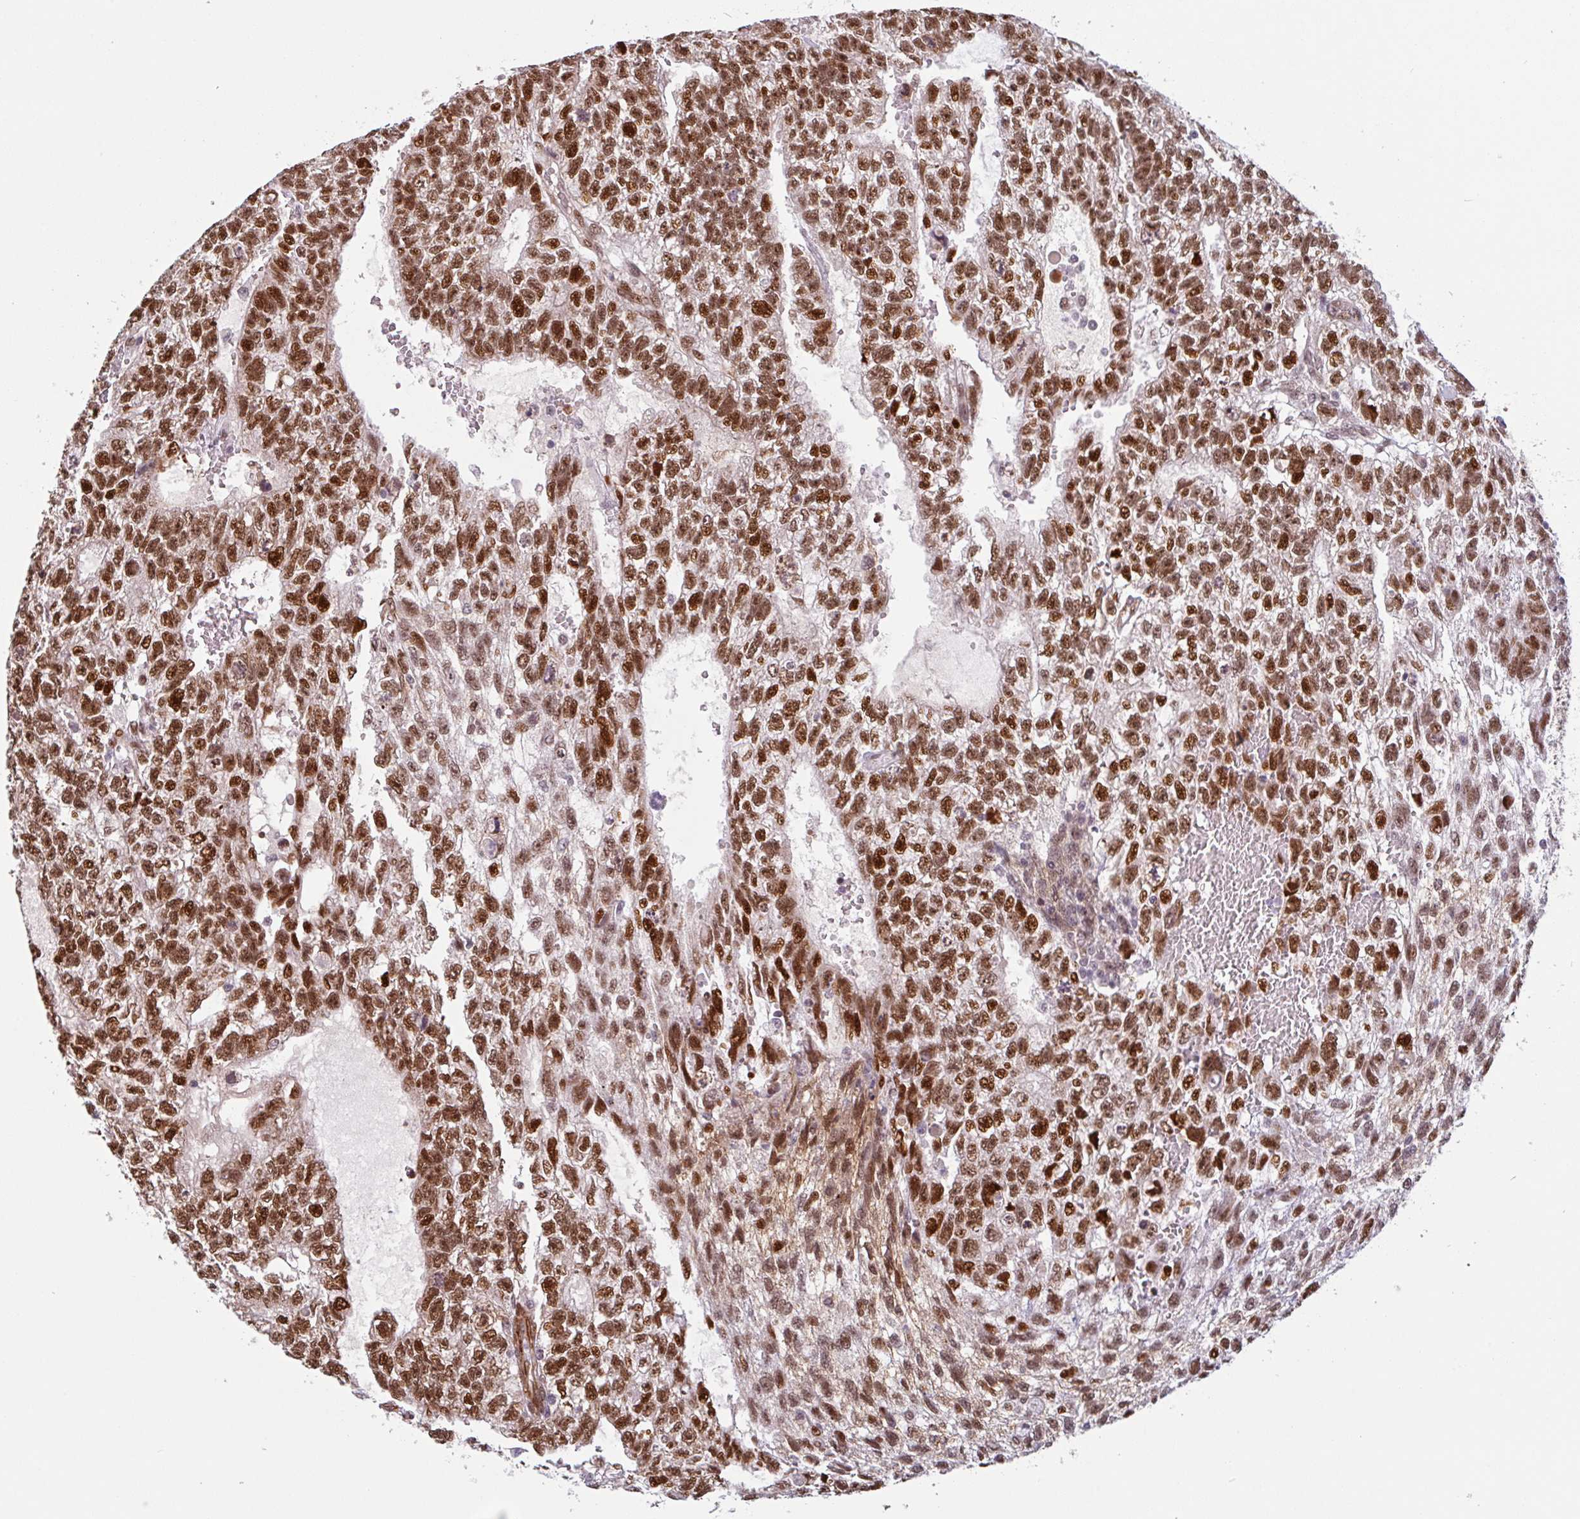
{"staining": {"intensity": "strong", "quantity": ">75%", "location": "nuclear"}, "tissue": "testis cancer", "cell_type": "Tumor cells", "image_type": "cancer", "snomed": [{"axis": "morphology", "description": "Carcinoma, Embryonal, NOS"}, {"axis": "topography", "description": "Testis"}], "caption": "Immunohistochemical staining of embryonal carcinoma (testis) shows high levels of strong nuclear protein positivity in about >75% of tumor cells.", "gene": "TMEM119", "patient": {"sex": "male", "age": 26}}